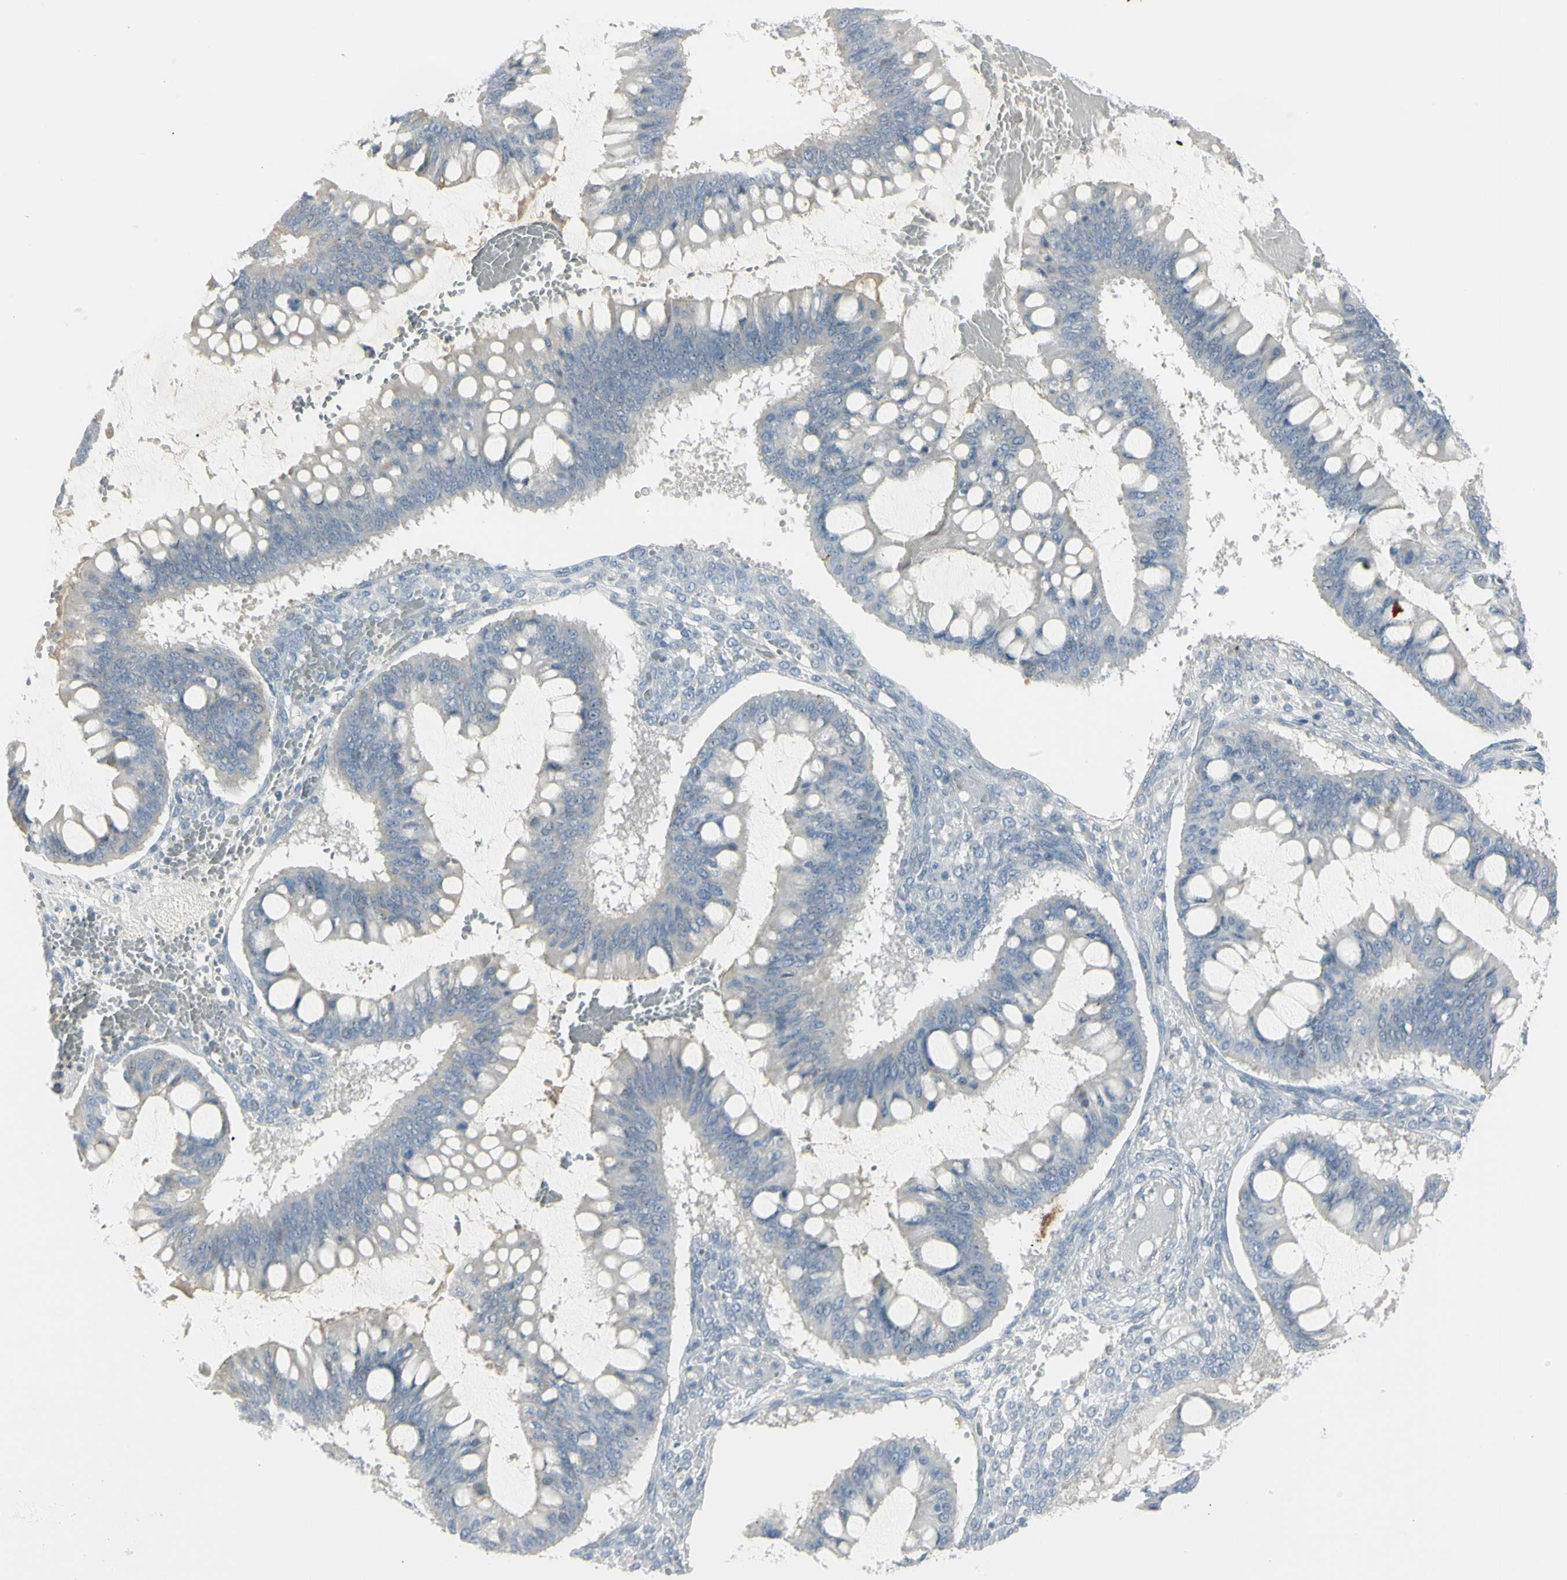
{"staining": {"intensity": "negative", "quantity": "none", "location": "none"}, "tissue": "ovarian cancer", "cell_type": "Tumor cells", "image_type": "cancer", "snomed": [{"axis": "morphology", "description": "Cystadenocarcinoma, mucinous, NOS"}, {"axis": "topography", "description": "Ovary"}], "caption": "This is a photomicrograph of IHC staining of ovarian cancer (mucinous cystadenocarcinoma), which shows no expression in tumor cells. (DAB (3,3'-diaminobenzidine) IHC, high magnification).", "gene": "PIP", "patient": {"sex": "female", "age": 73}}